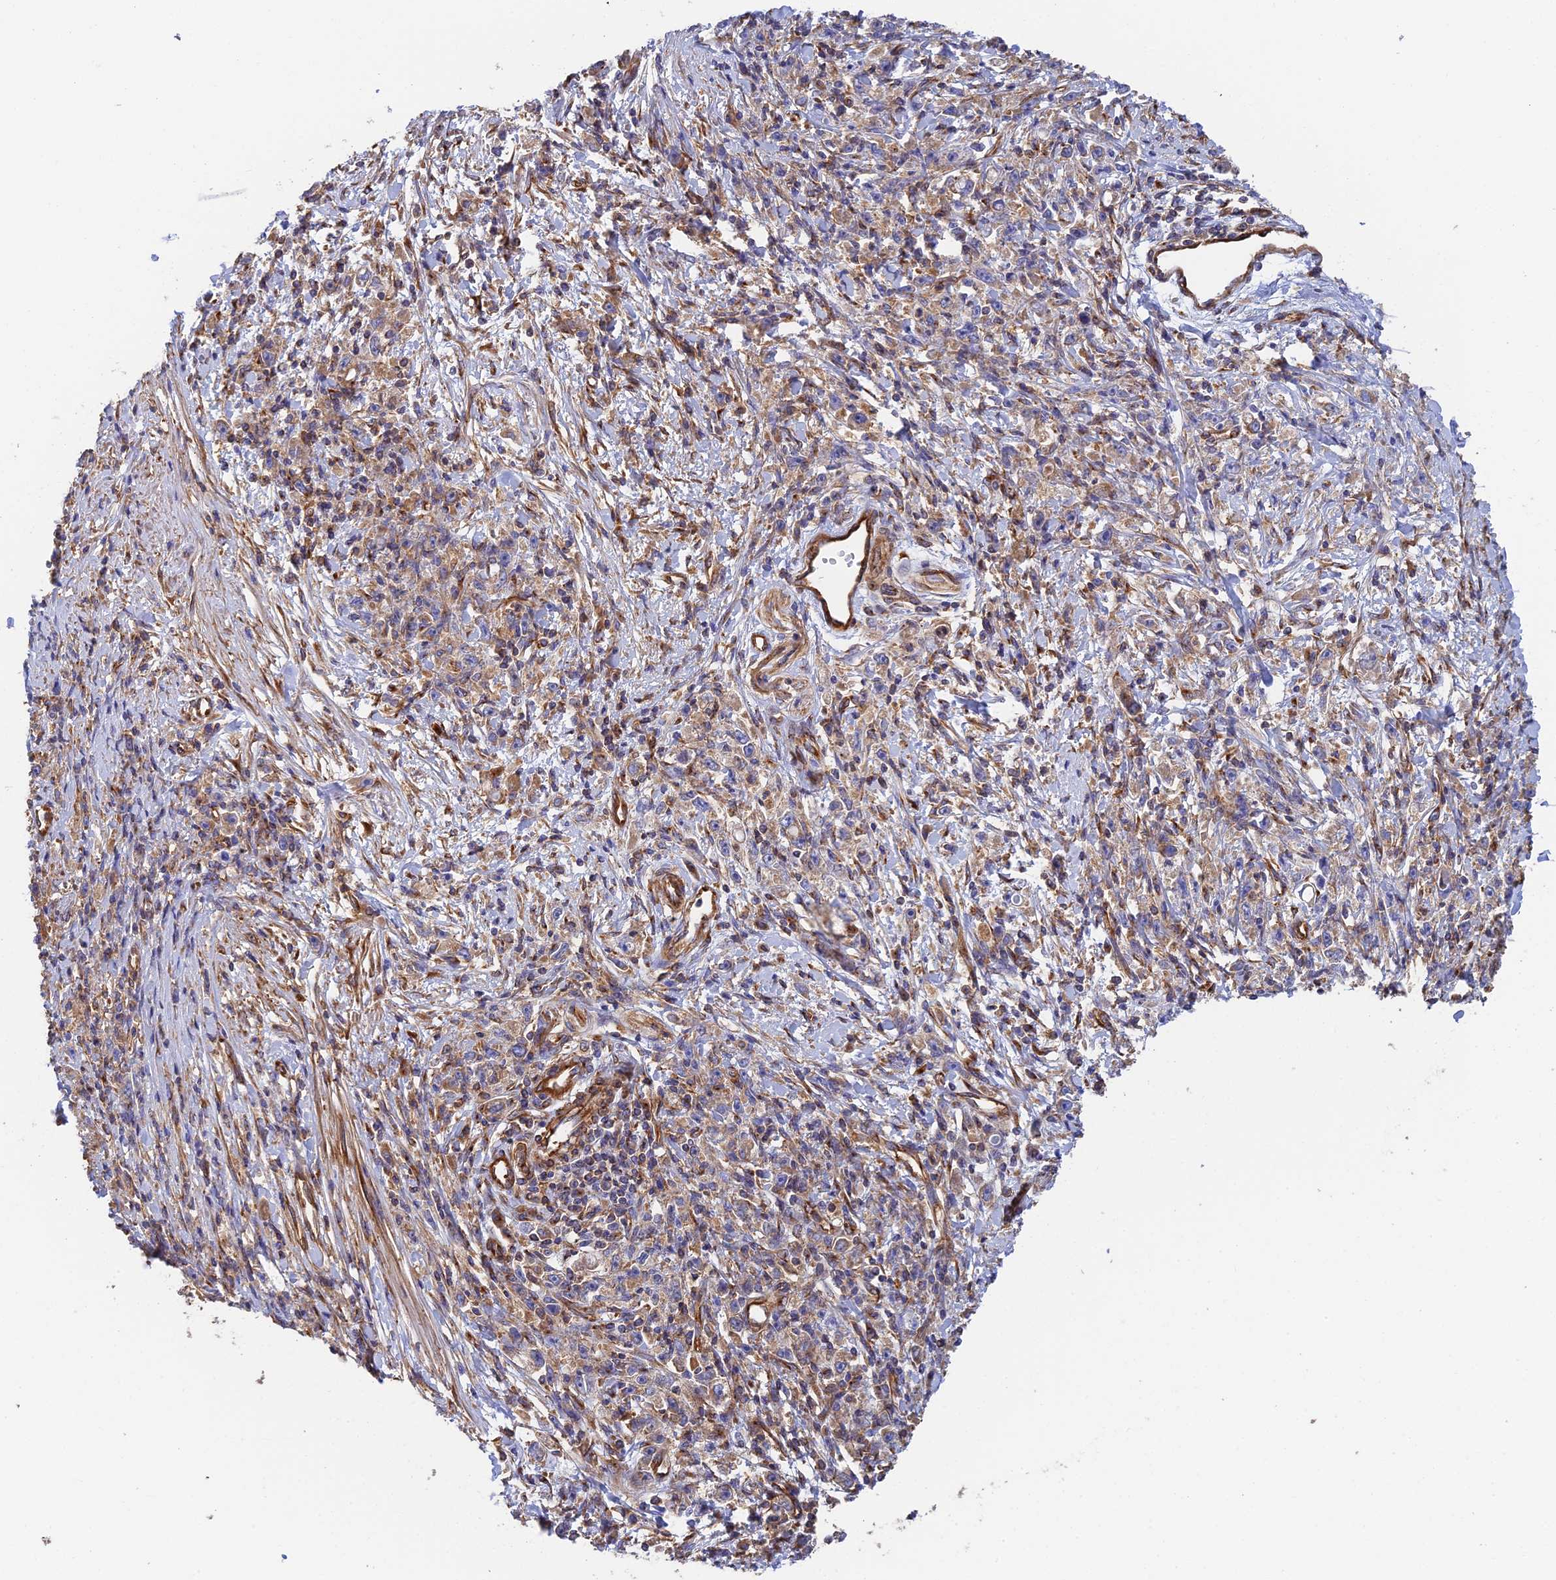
{"staining": {"intensity": "weak", "quantity": "25%-75%", "location": "cytoplasmic/membranous"}, "tissue": "stomach cancer", "cell_type": "Tumor cells", "image_type": "cancer", "snomed": [{"axis": "morphology", "description": "Adenocarcinoma, NOS"}, {"axis": "topography", "description": "Stomach"}], "caption": "This photomicrograph reveals immunohistochemistry (IHC) staining of human adenocarcinoma (stomach), with low weak cytoplasmic/membranous staining in approximately 25%-75% of tumor cells.", "gene": "DCTN2", "patient": {"sex": "female", "age": 59}}